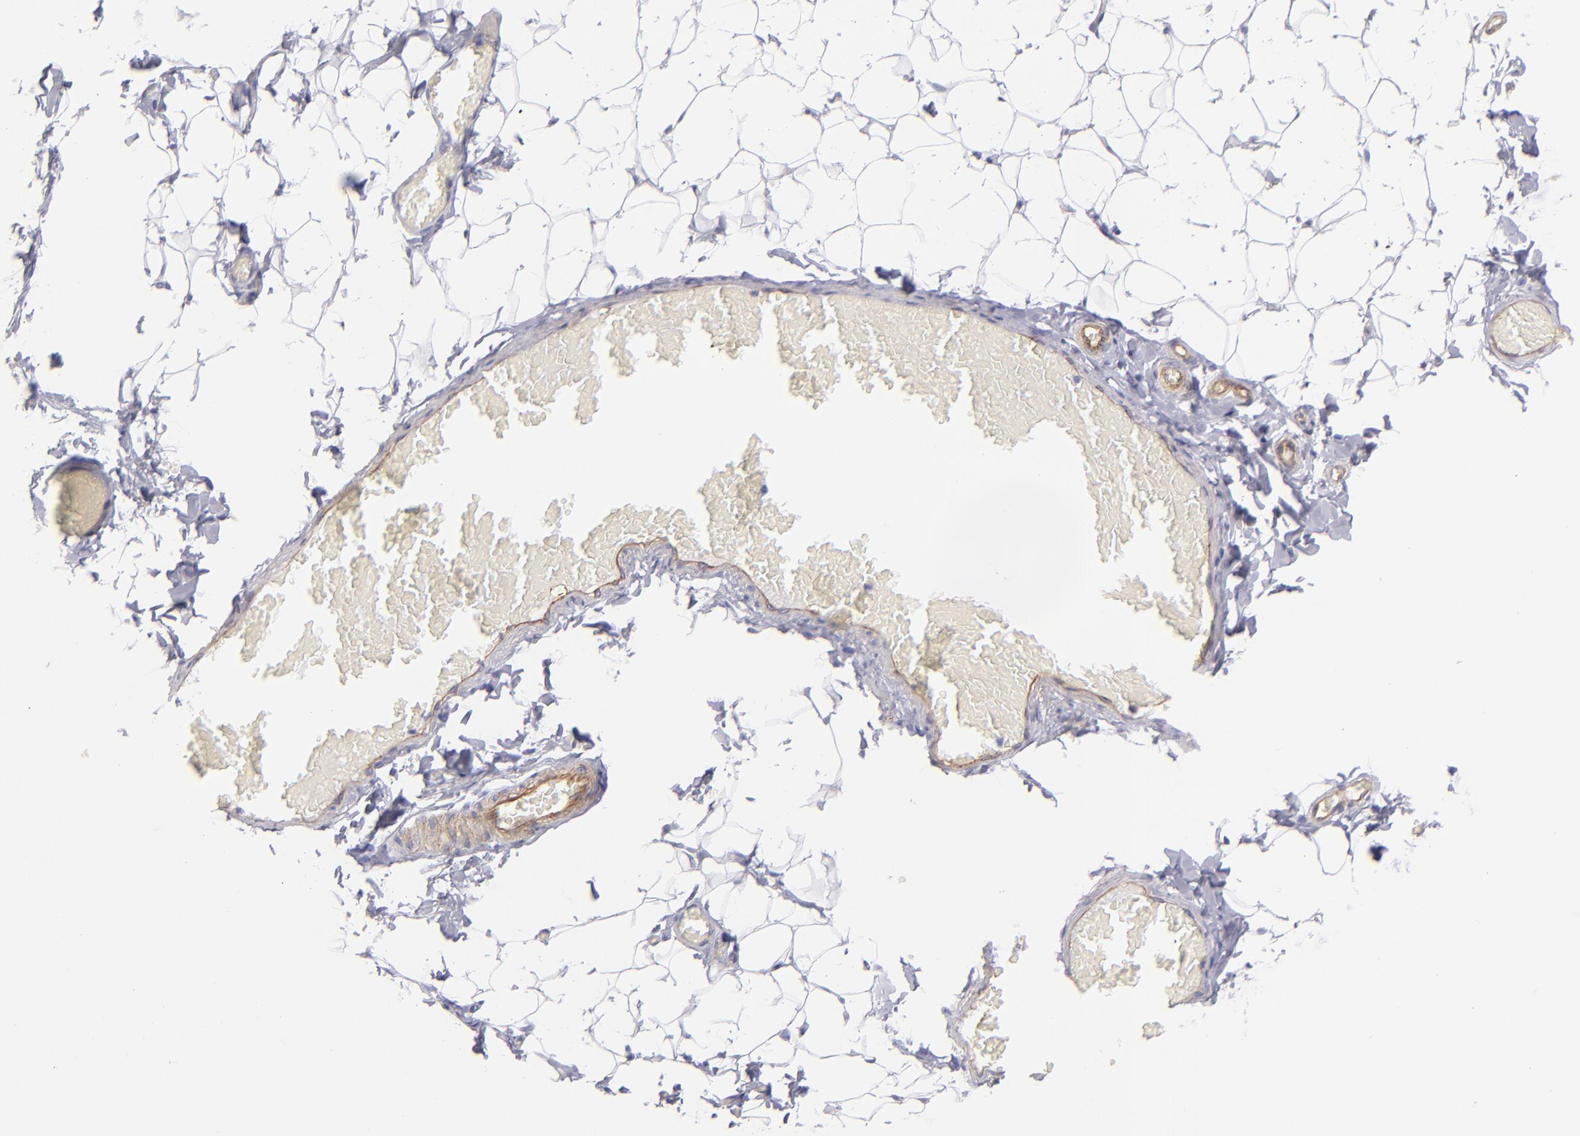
{"staining": {"intensity": "negative", "quantity": "none", "location": "none"}, "tissue": "adipose tissue", "cell_type": "Adipocytes", "image_type": "normal", "snomed": [{"axis": "morphology", "description": "Normal tissue, NOS"}, {"axis": "topography", "description": "Soft tissue"}], "caption": "The histopathology image displays no staining of adipocytes in benign adipose tissue.", "gene": "ENTPD1", "patient": {"sex": "male", "age": 26}}